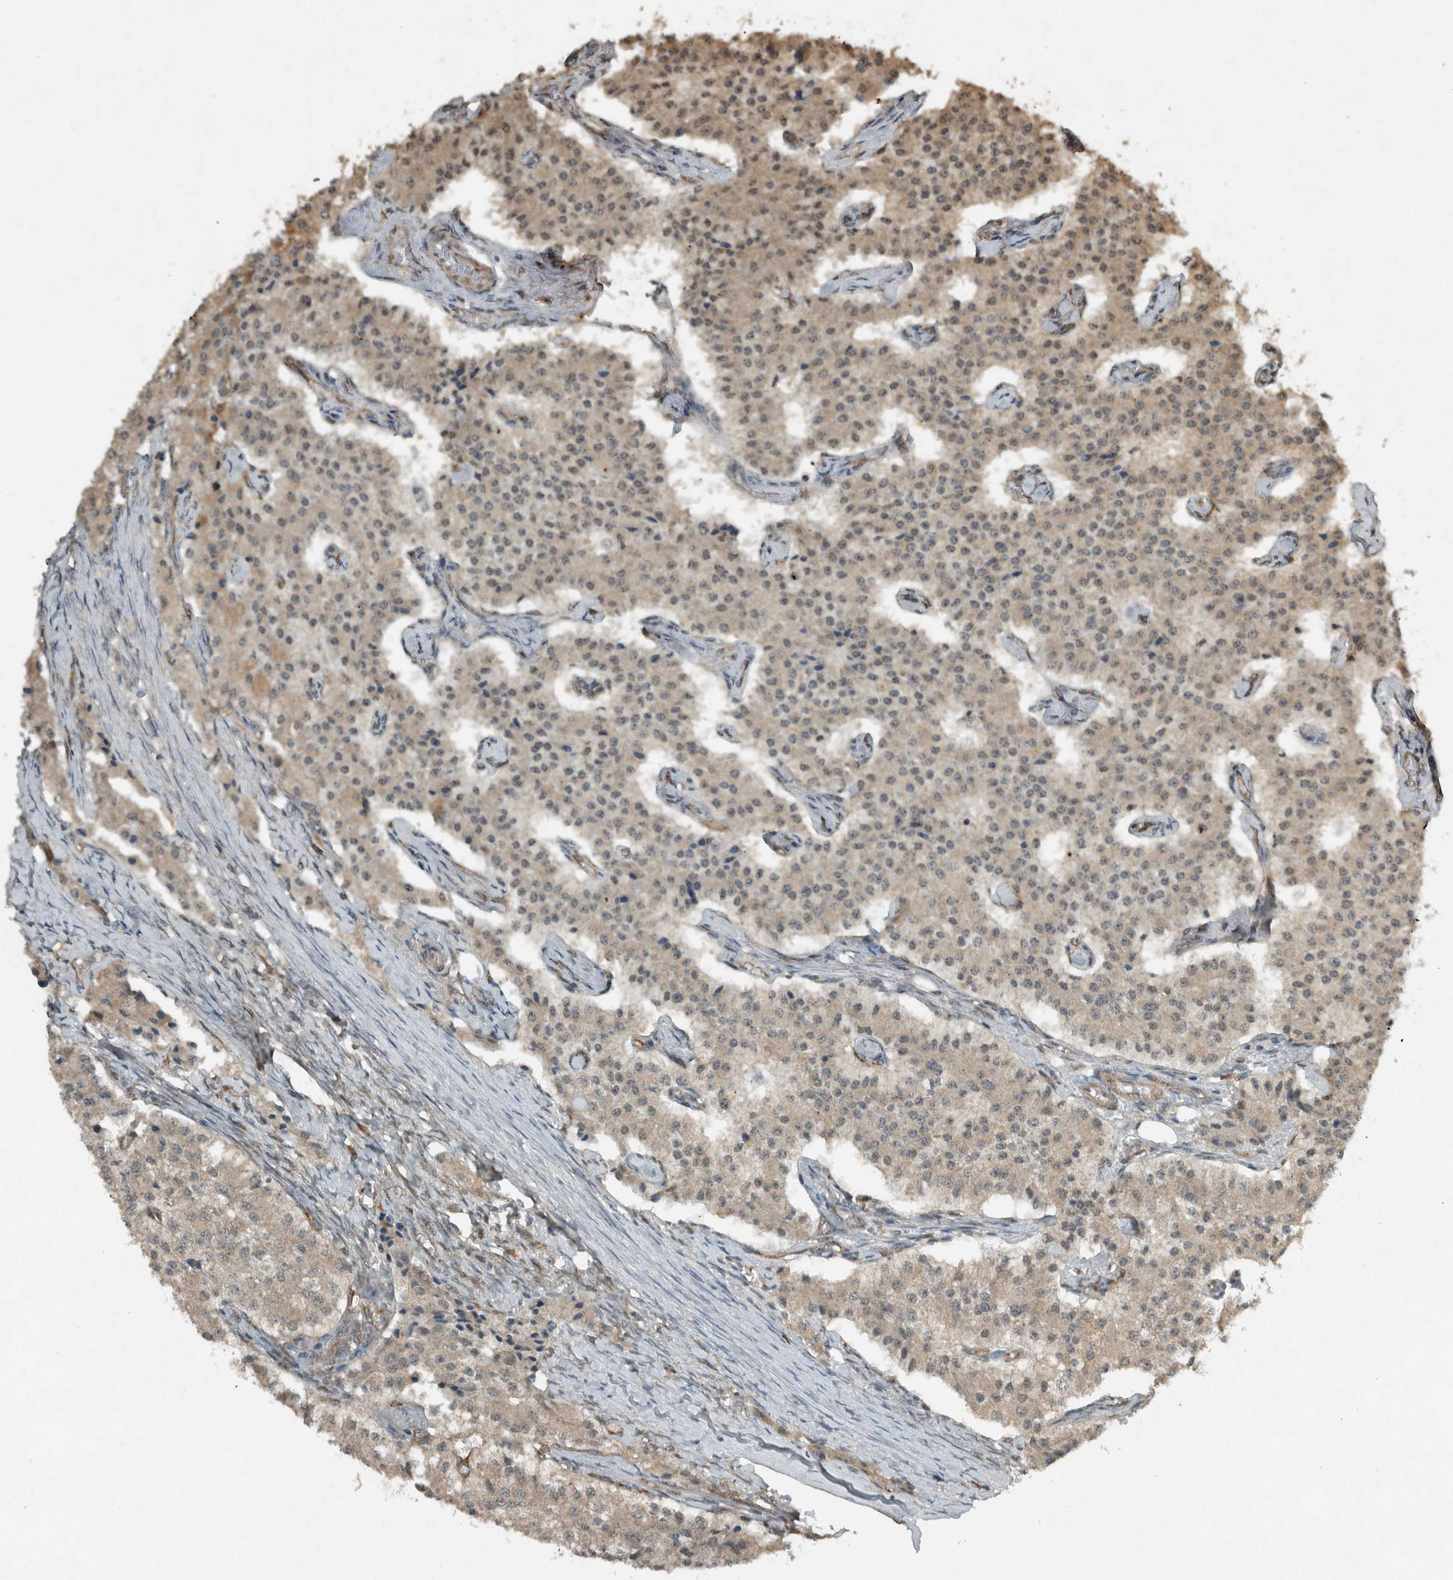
{"staining": {"intensity": "weak", "quantity": ">75%", "location": "cytoplasmic/membranous"}, "tissue": "carcinoid", "cell_type": "Tumor cells", "image_type": "cancer", "snomed": [{"axis": "morphology", "description": "Carcinoid, malignant, NOS"}, {"axis": "topography", "description": "Colon"}], "caption": "Immunohistochemical staining of human malignant carcinoid displays low levels of weak cytoplasmic/membranous protein staining in about >75% of tumor cells.", "gene": "ARHGEF12", "patient": {"sex": "female", "age": 52}}